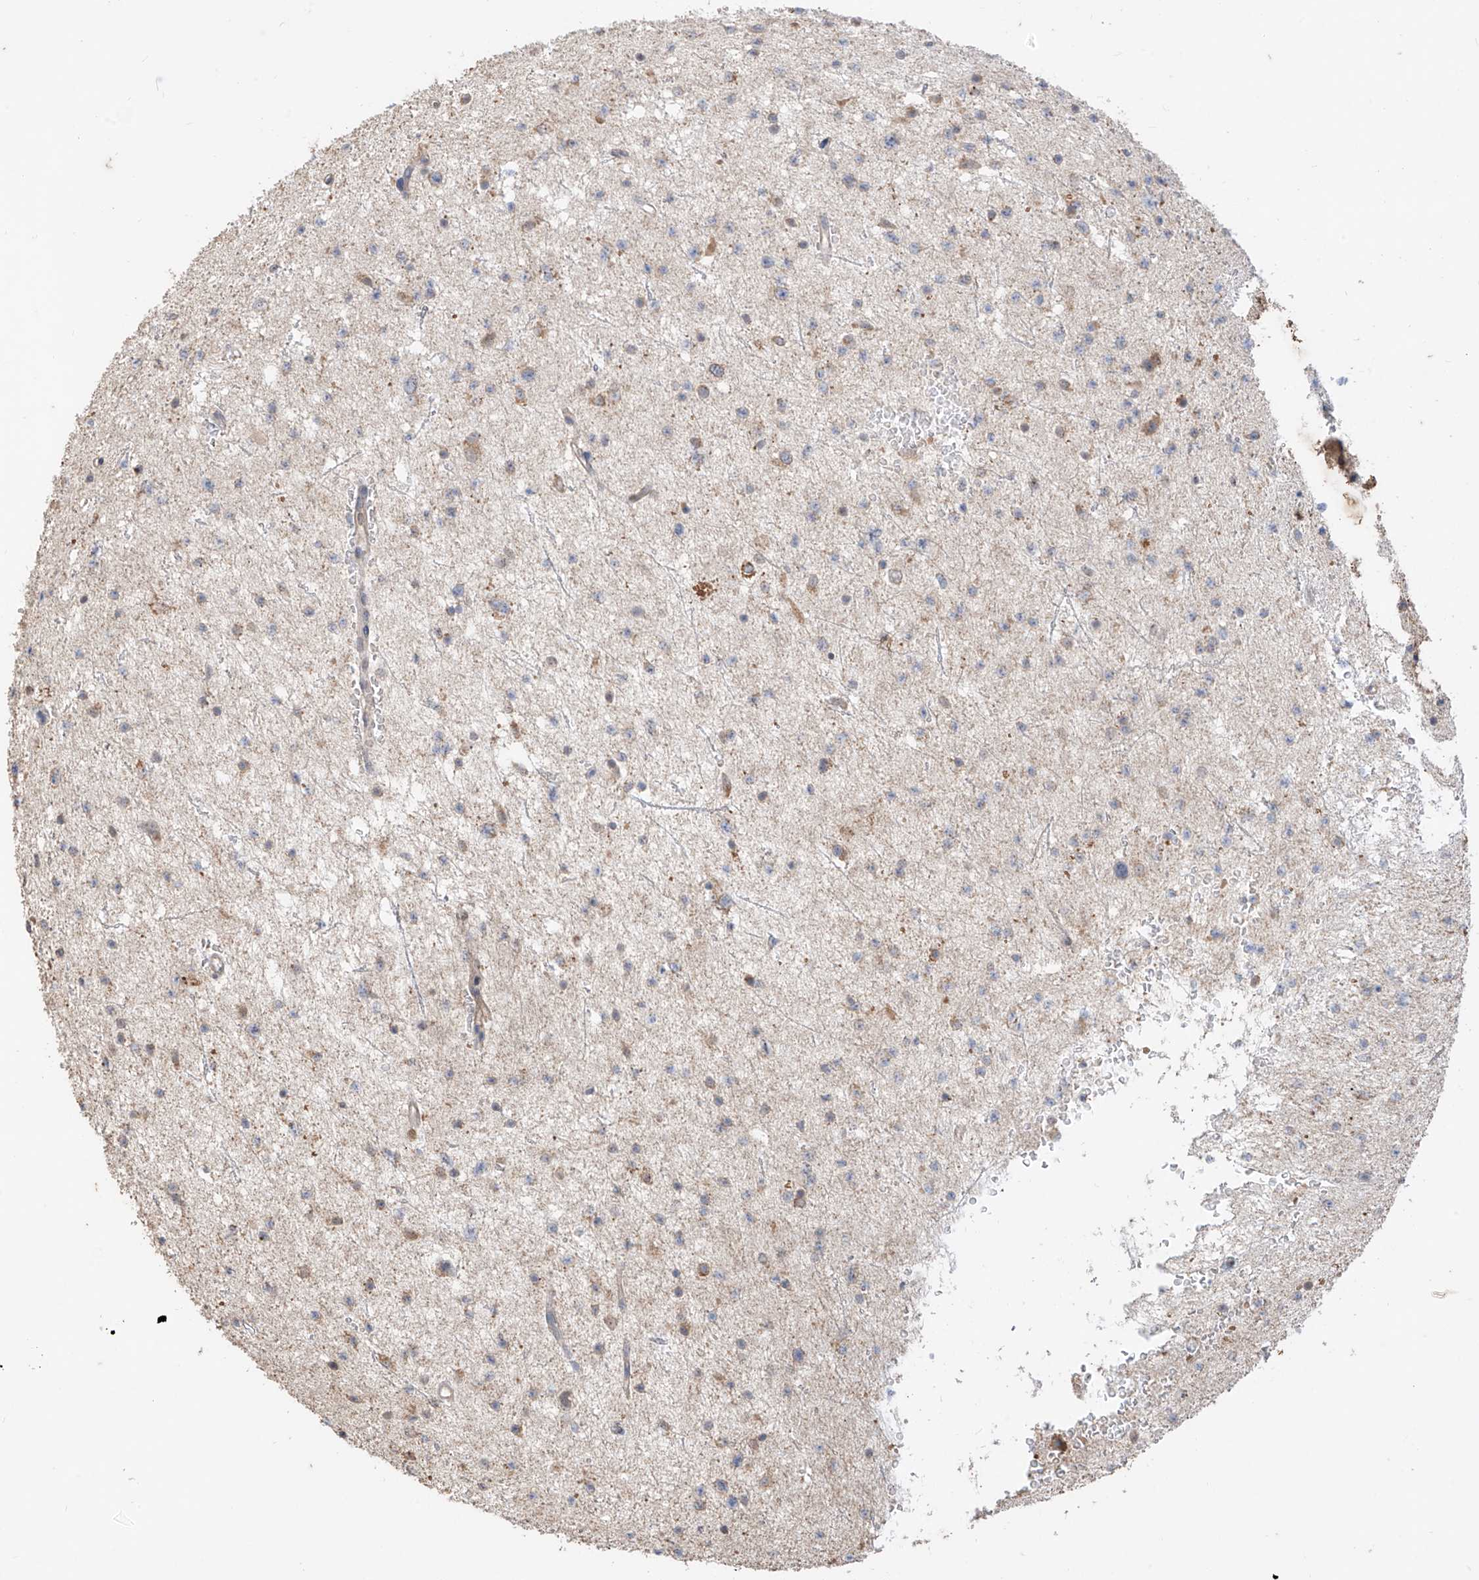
{"staining": {"intensity": "weak", "quantity": "<25%", "location": "cytoplasmic/membranous"}, "tissue": "glioma", "cell_type": "Tumor cells", "image_type": "cancer", "snomed": [{"axis": "morphology", "description": "Glioma, malignant, Low grade"}, {"axis": "topography", "description": "Brain"}], "caption": "IHC image of low-grade glioma (malignant) stained for a protein (brown), which displays no positivity in tumor cells.", "gene": "MTUS2", "patient": {"sex": "female", "age": 37}}